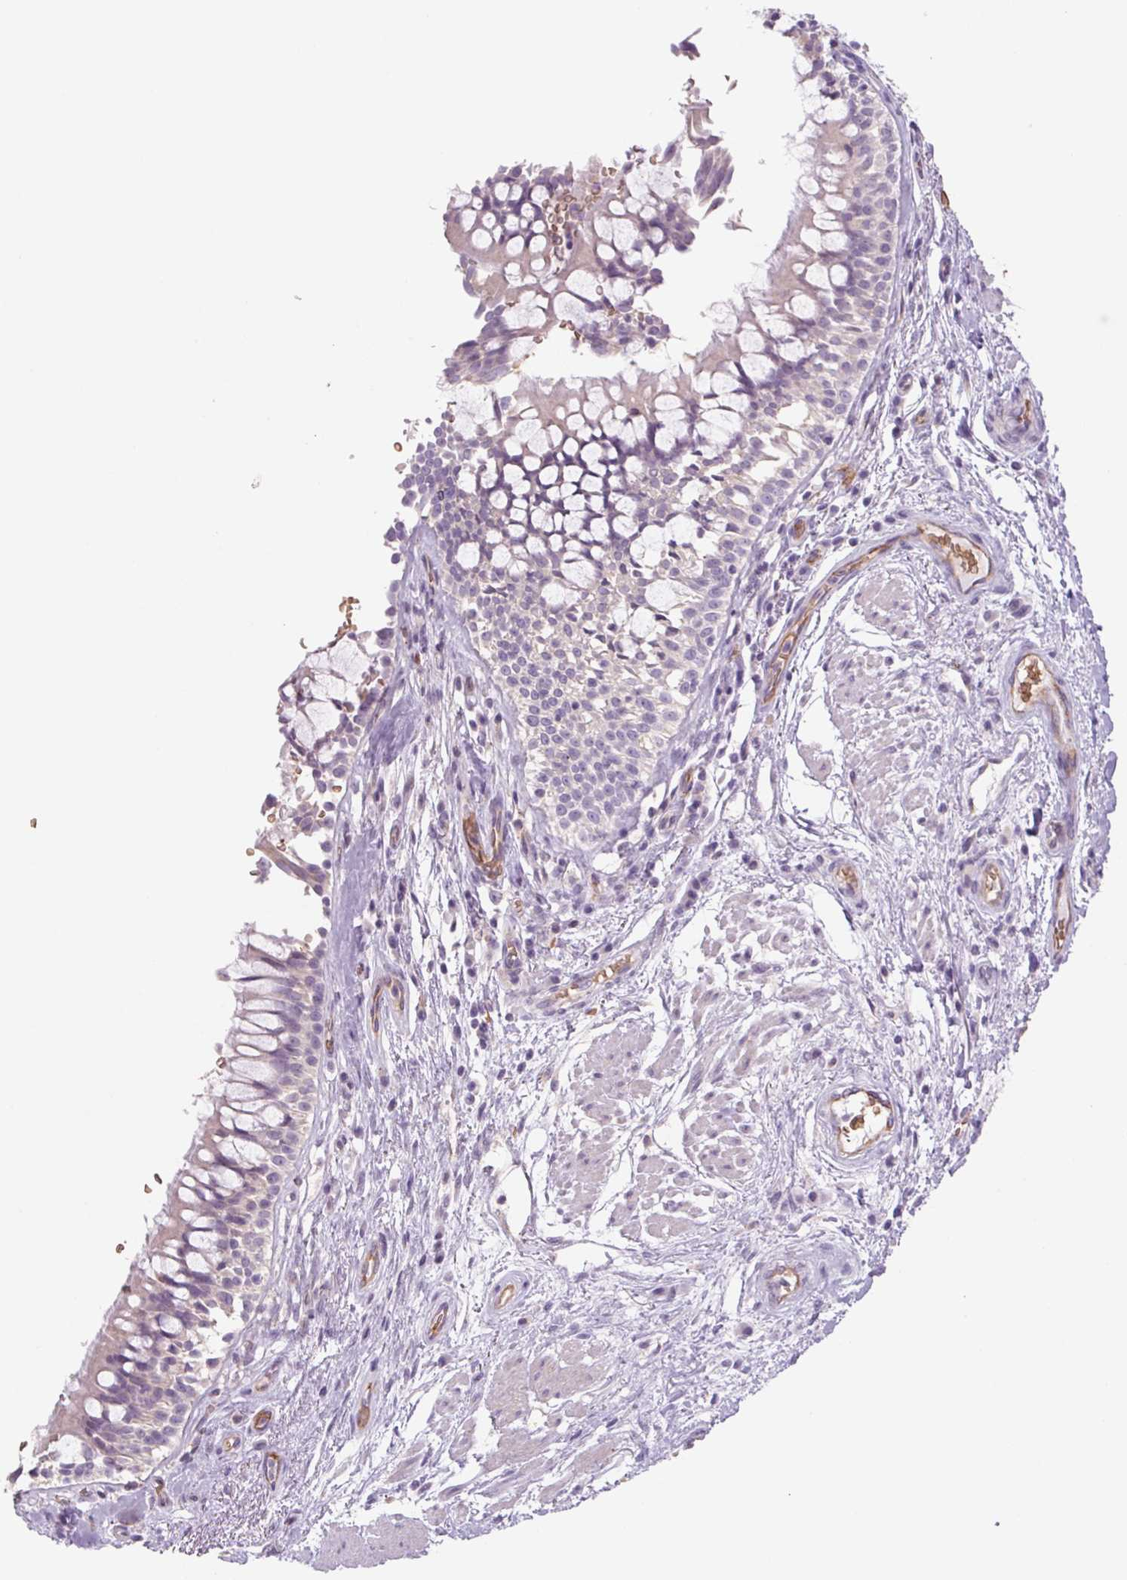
{"staining": {"intensity": "weak", "quantity": "25%-75%", "location": "cytoplasmic/membranous"}, "tissue": "soft tissue", "cell_type": "Chondrocytes", "image_type": "normal", "snomed": [{"axis": "morphology", "description": "Normal tissue, NOS"}, {"axis": "topography", "description": "Cartilage tissue"}, {"axis": "topography", "description": "Bronchus"}], "caption": "Approximately 25%-75% of chondrocytes in benign soft tissue exhibit weak cytoplasmic/membranous protein expression as visualized by brown immunohistochemical staining.", "gene": "IGFL3", "patient": {"sex": "male", "age": 64}}